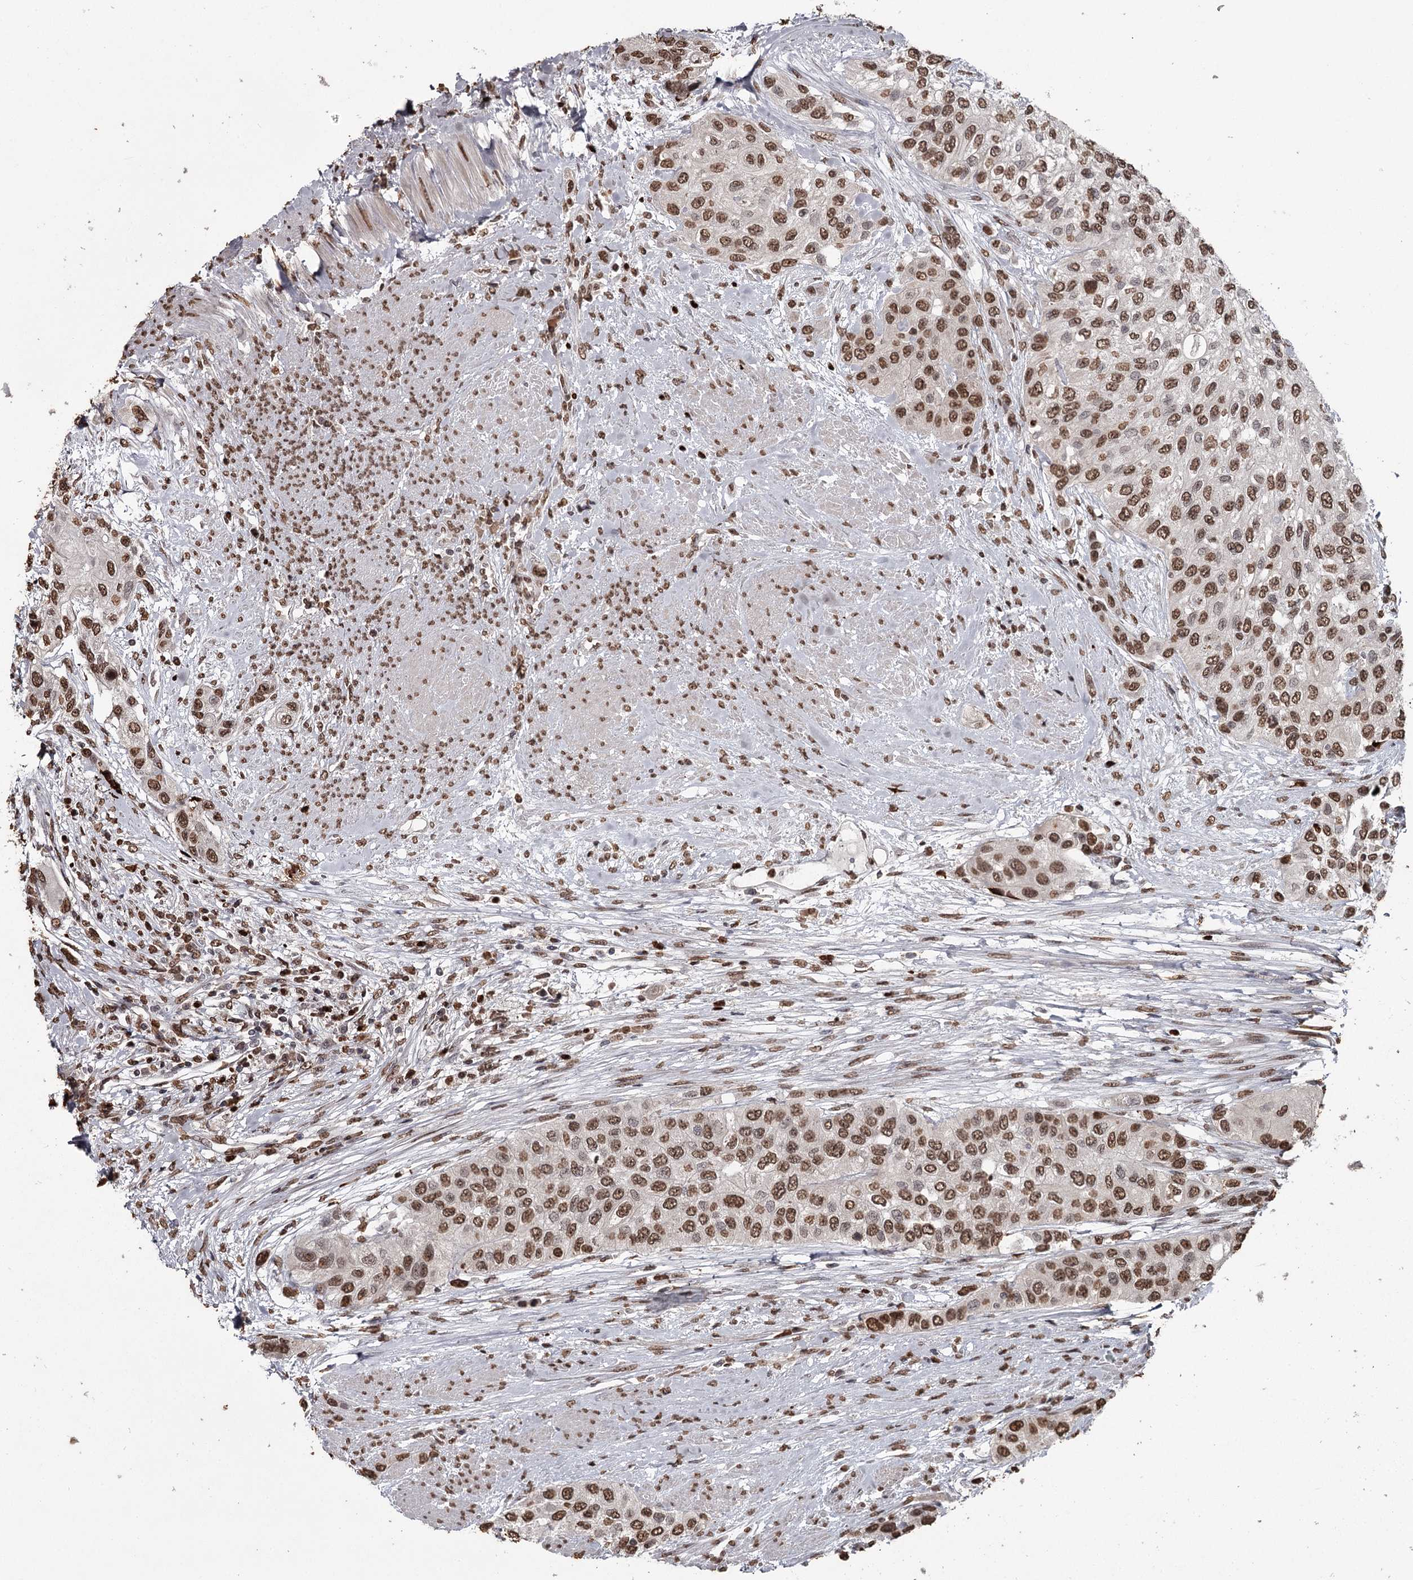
{"staining": {"intensity": "strong", "quantity": ">75%", "location": "nuclear"}, "tissue": "urothelial cancer", "cell_type": "Tumor cells", "image_type": "cancer", "snomed": [{"axis": "morphology", "description": "Normal tissue, NOS"}, {"axis": "morphology", "description": "Urothelial carcinoma, High grade"}, {"axis": "topography", "description": "Vascular tissue"}, {"axis": "topography", "description": "Urinary bladder"}], "caption": "Urothelial carcinoma (high-grade) stained for a protein (brown) displays strong nuclear positive staining in approximately >75% of tumor cells.", "gene": "THYN1", "patient": {"sex": "female", "age": 56}}